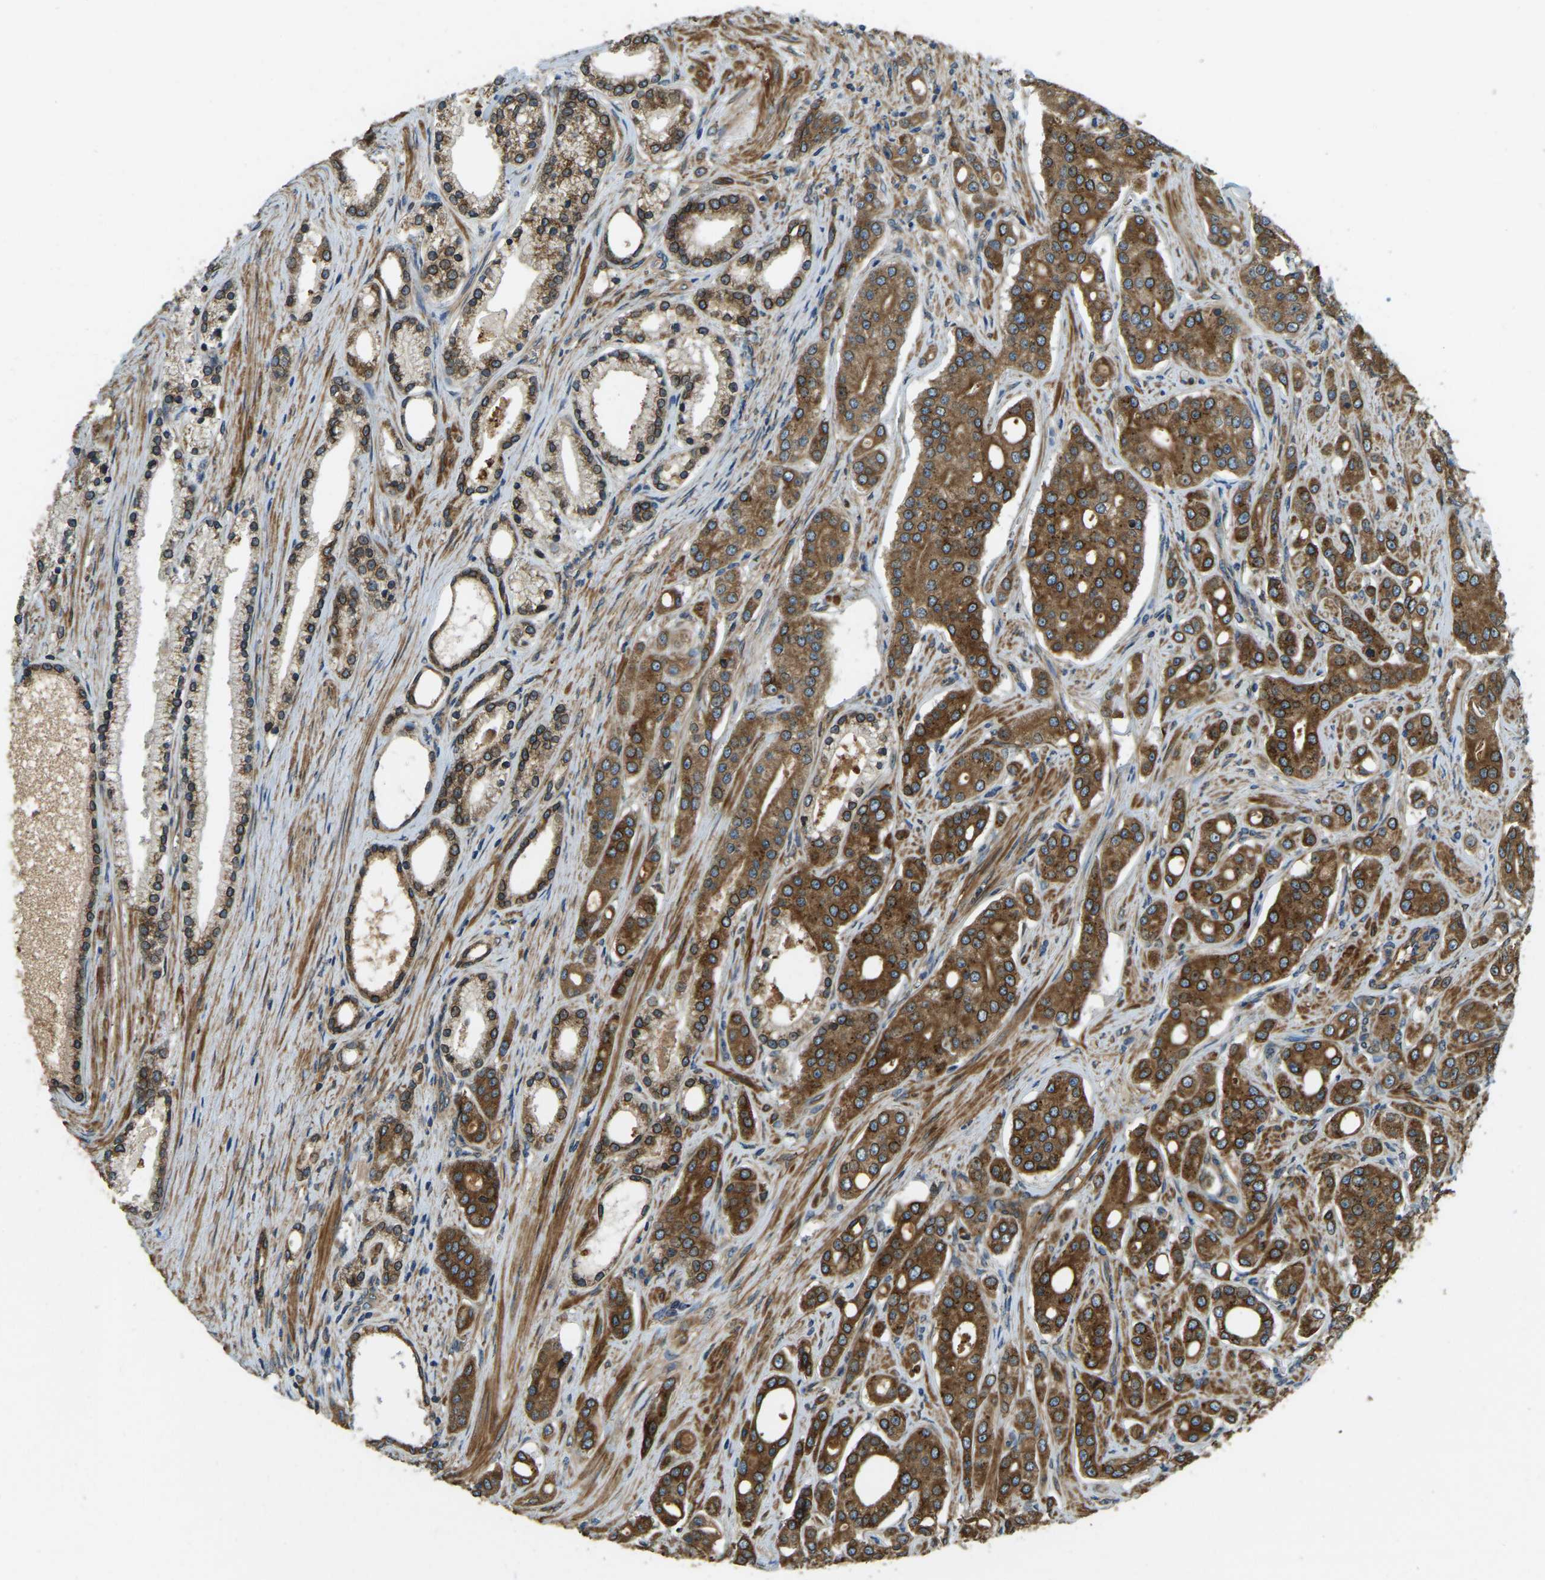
{"staining": {"intensity": "strong", "quantity": ">75%", "location": "cytoplasmic/membranous"}, "tissue": "prostate cancer", "cell_type": "Tumor cells", "image_type": "cancer", "snomed": [{"axis": "morphology", "description": "Adenocarcinoma, High grade"}, {"axis": "topography", "description": "Prostate"}], "caption": "Prostate cancer (adenocarcinoma (high-grade)) tissue demonstrates strong cytoplasmic/membranous expression in approximately >75% of tumor cells, visualized by immunohistochemistry.", "gene": "ERGIC1", "patient": {"sex": "male", "age": 71}}